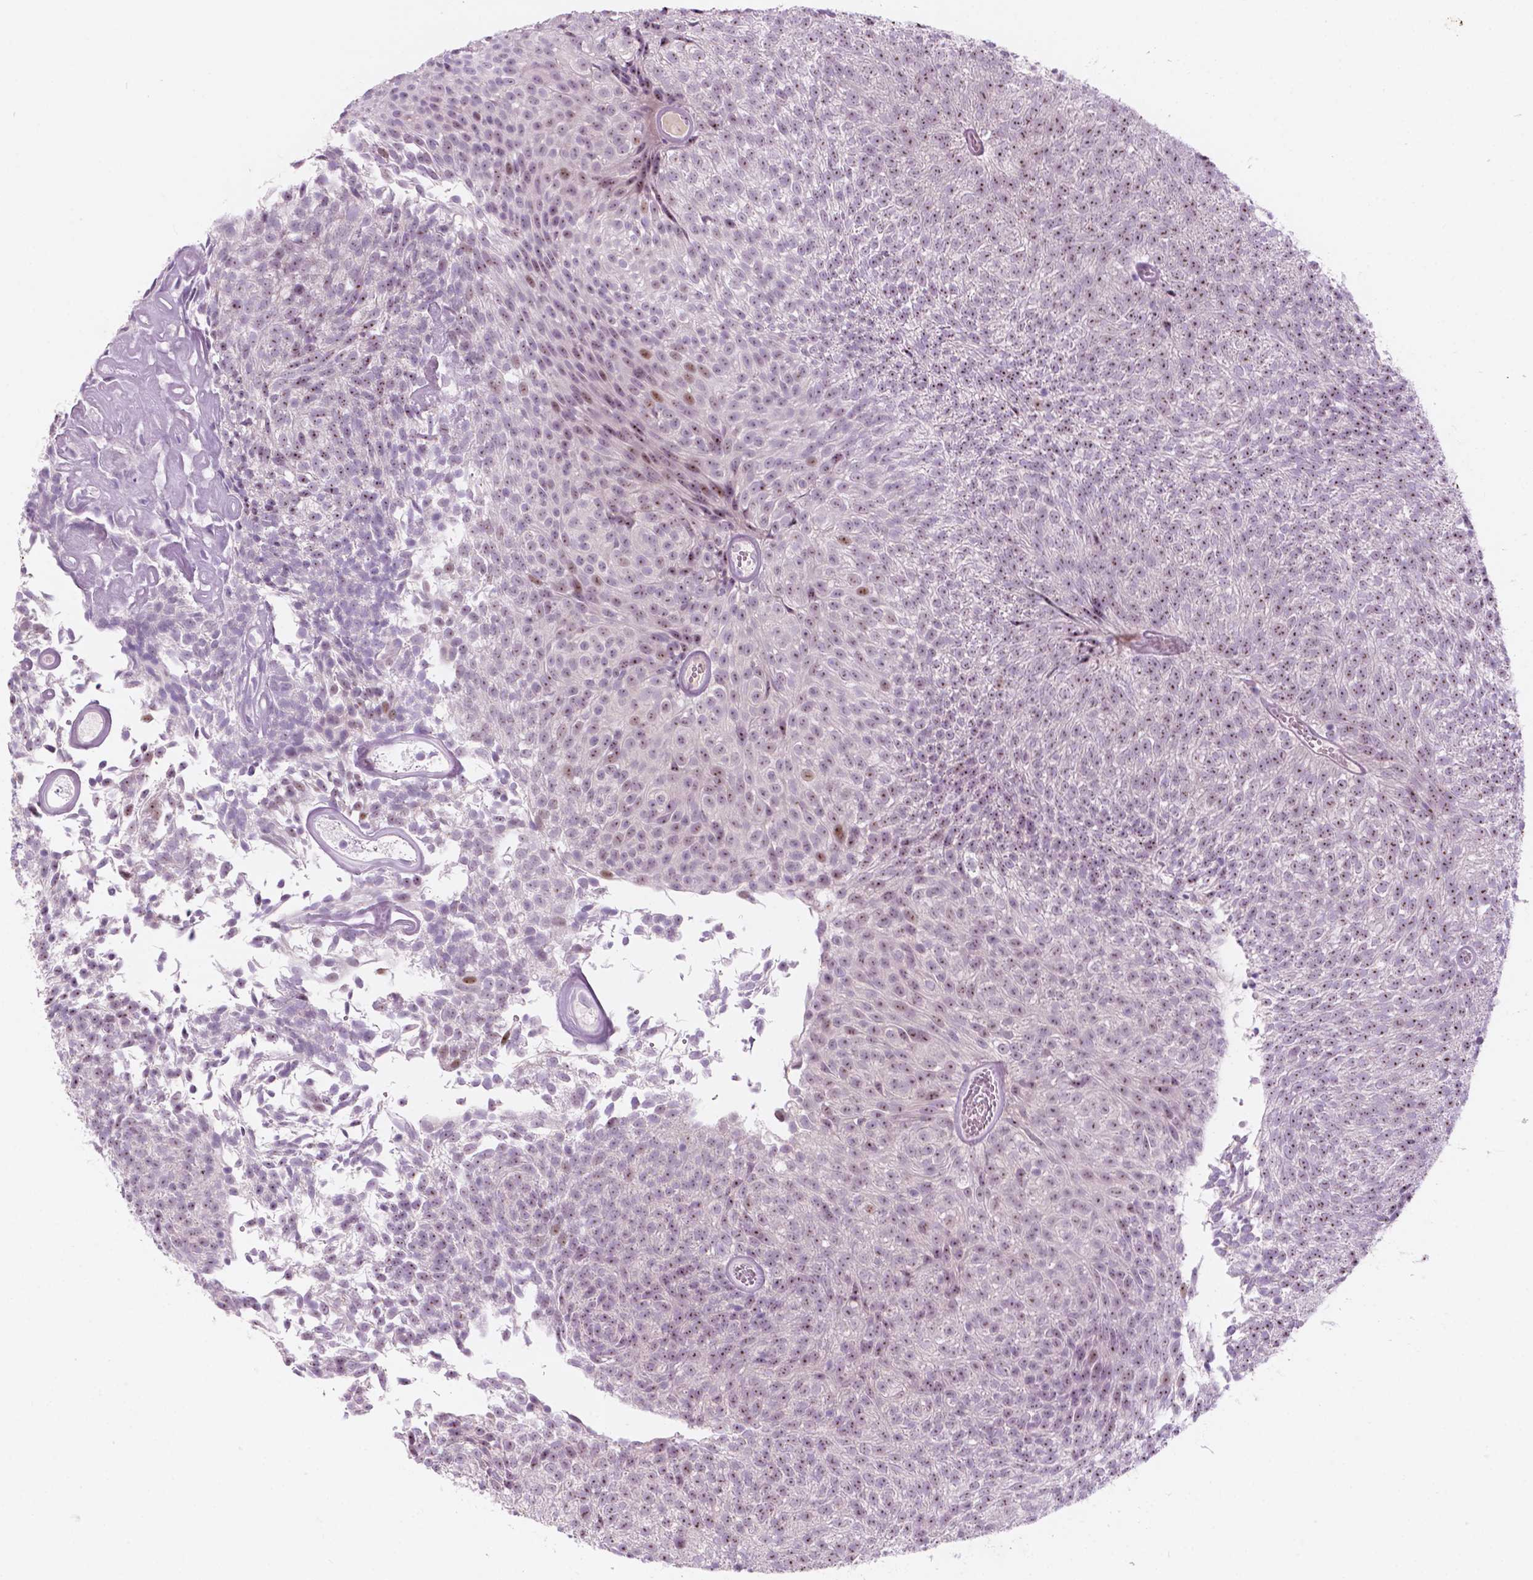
{"staining": {"intensity": "weak", "quantity": "25%-75%", "location": "nuclear"}, "tissue": "urothelial cancer", "cell_type": "Tumor cells", "image_type": "cancer", "snomed": [{"axis": "morphology", "description": "Urothelial carcinoma, Low grade"}, {"axis": "topography", "description": "Urinary bladder"}], "caption": "Urothelial cancer stained with DAB IHC displays low levels of weak nuclear staining in approximately 25%-75% of tumor cells. (DAB (3,3'-diaminobenzidine) IHC with brightfield microscopy, high magnification).", "gene": "ZNF853", "patient": {"sex": "male", "age": 77}}